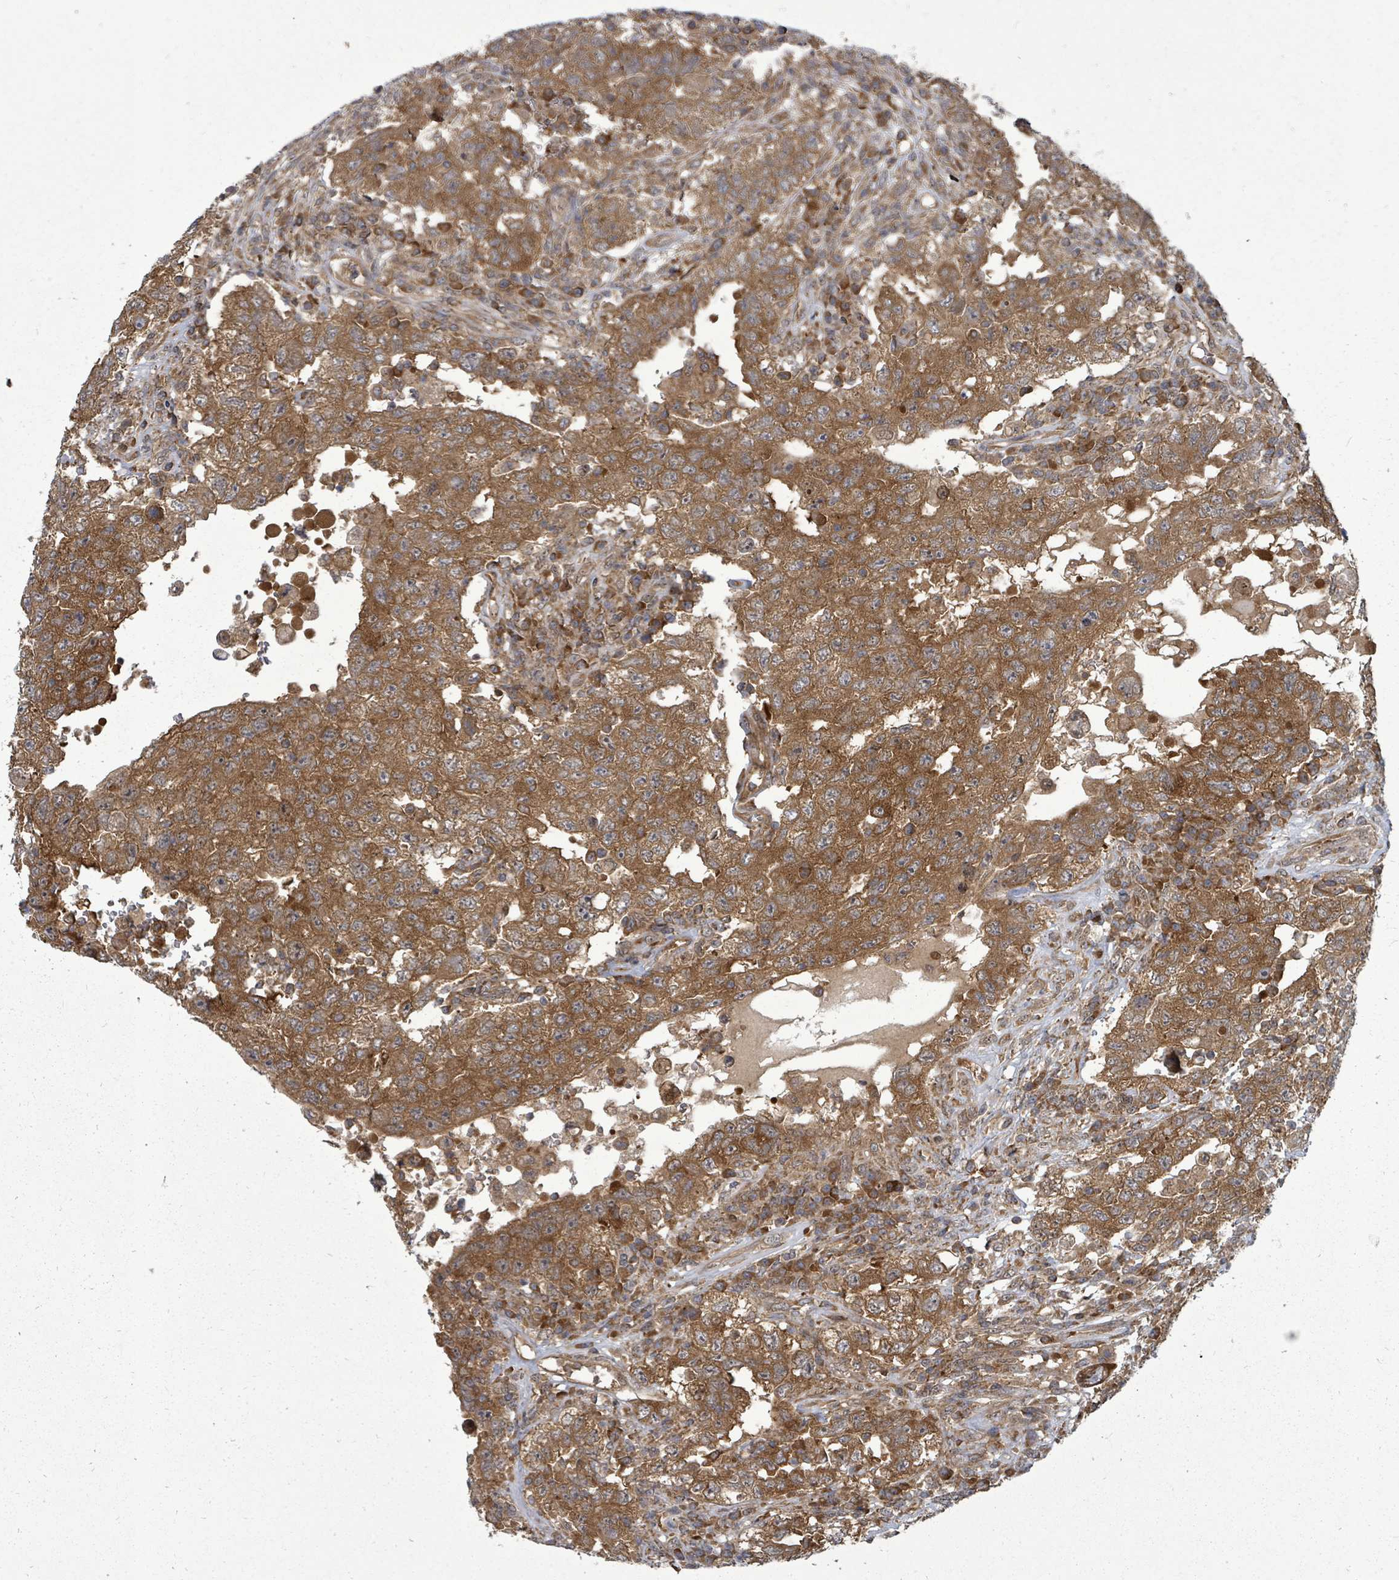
{"staining": {"intensity": "moderate", "quantity": ">75%", "location": "cytoplasmic/membranous"}, "tissue": "testis cancer", "cell_type": "Tumor cells", "image_type": "cancer", "snomed": [{"axis": "morphology", "description": "Carcinoma, Embryonal, NOS"}, {"axis": "topography", "description": "Testis"}], "caption": "High-magnification brightfield microscopy of testis cancer (embryonal carcinoma) stained with DAB (brown) and counterstained with hematoxylin (blue). tumor cells exhibit moderate cytoplasmic/membranous expression is appreciated in about>75% of cells.", "gene": "EIF3C", "patient": {"sex": "male", "age": 26}}